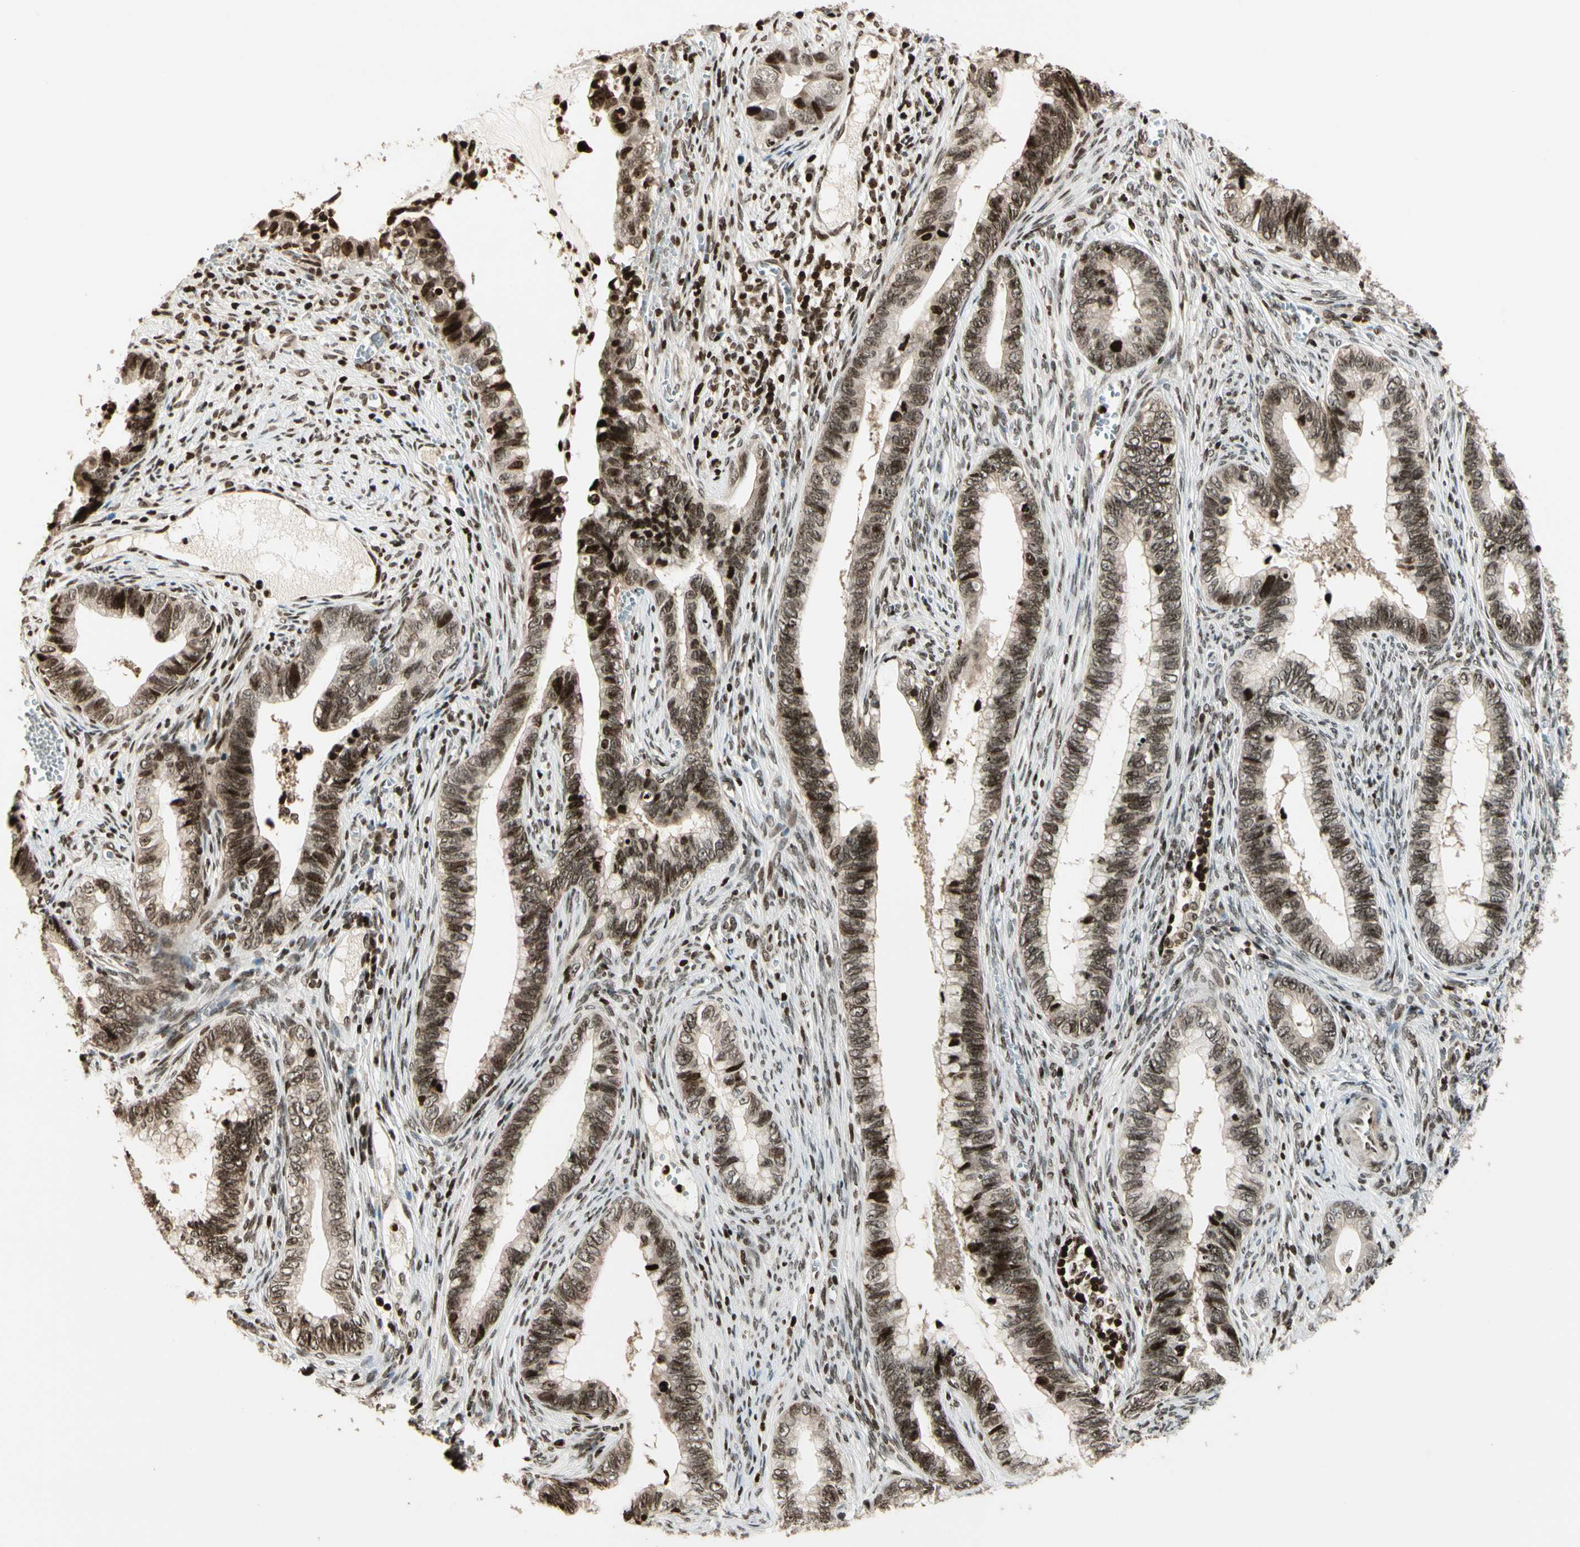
{"staining": {"intensity": "moderate", "quantity": ">75%", "location": "nuclear"}, "tissue": "cervical cancer", "cell_type": "Tumor cells", "image_type": "cancer", "snomed": [{"axis": "morphology", "description": "Adenocarcinoma, NOS"}, {"axis": "topography", "description": "Cervix"}], "caption": "Immunohistochemistry histopathology image of neoplastic tissue: cervical adenocarcinoma stained using immunohistochemistry (IHC) demonstrates medium levels of moderate protein expression localized specifically in the nuclear of tumor cells, appearing as a nuclear brown color.", "gene": "TSHZ3", "patient": {"sex": "female", "age": 44}}